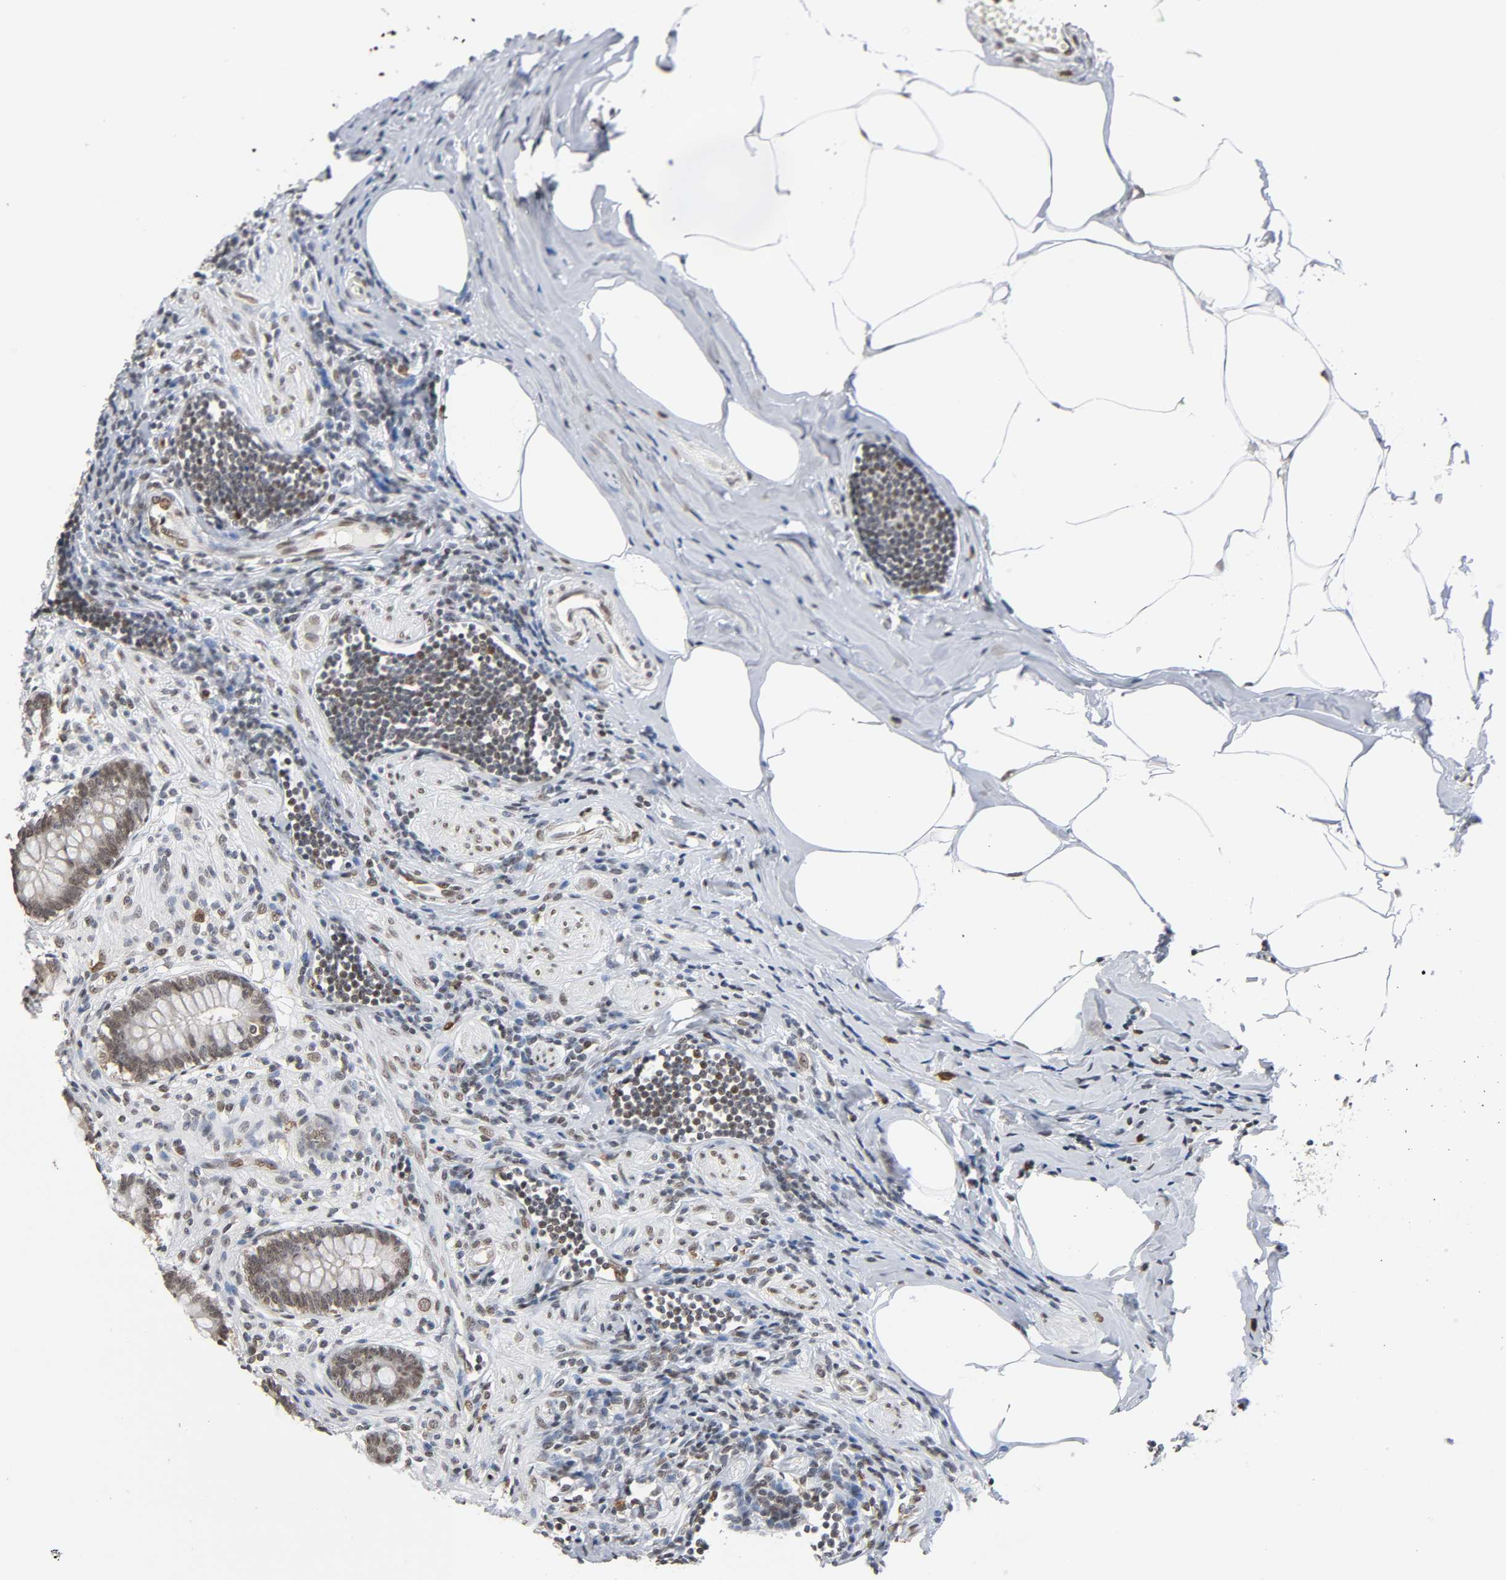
{"staining": {"intensity": "weak", "quantity": ">75%", "location": "nuclear"}, "tissue": "appendix", "cell_type": "Glandular cells", "image_type": "normal", "snomed": [{"axis": "morphology", "description": "Normal tissue, NOS"}, {"axis": "topography", "description": "Appendix"}], "caption": "Immunohistochemical staining of unremarkable human appendix reveals low levels of weak nuclear positivity in approximately >75% of glandular cells. Nuclei are stained in blue.", "gene": "SUMO1", "patient": {"sex": "female", "age": 50}}